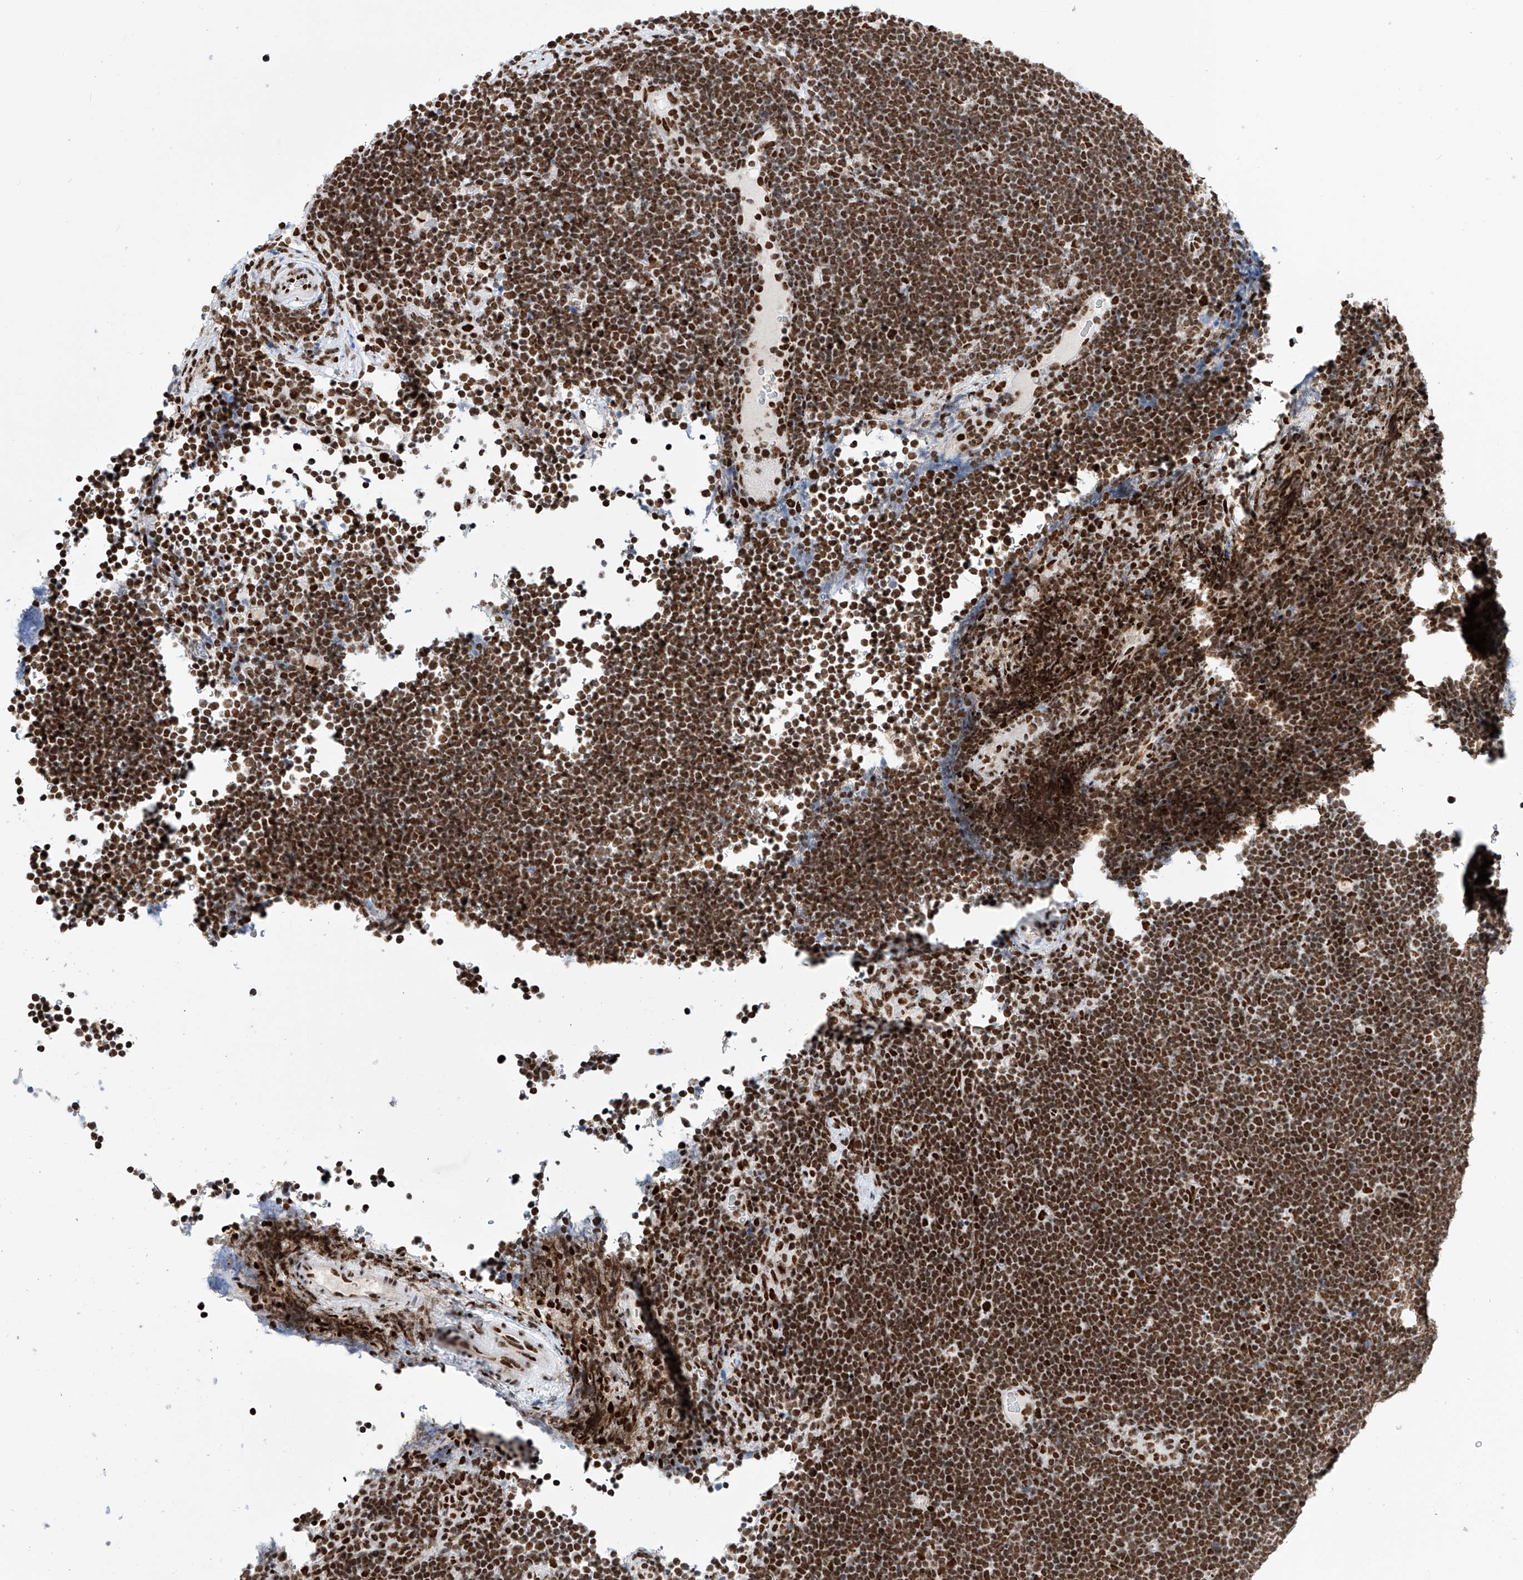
{"staining": {"intensity": "strong", "quantity": ">75%", "location": "nuclear"}, "tissue": "lymphoma", "cell_type": "Tumor cells", "image_type": "cancer", "snomed": [{"axis": "morphology", "description": "Malignant lymphoma, non-Hodgkin's type, High grade"}, {"axis": "topography", "description": "Lymph node"}], "caption": "A high amount of strong nuclear staining is appreciated in about >75% of tumor cells in malignant lymphoma, non-Hodgkin's type (high-grade) tissue. The protein is stained brown, and the nuclei are stained in blue (DAB IHC with brightfield microscopy, high magnification).", "gene": "SRSF6", "patient": {"sex": "male", "age": 13}}